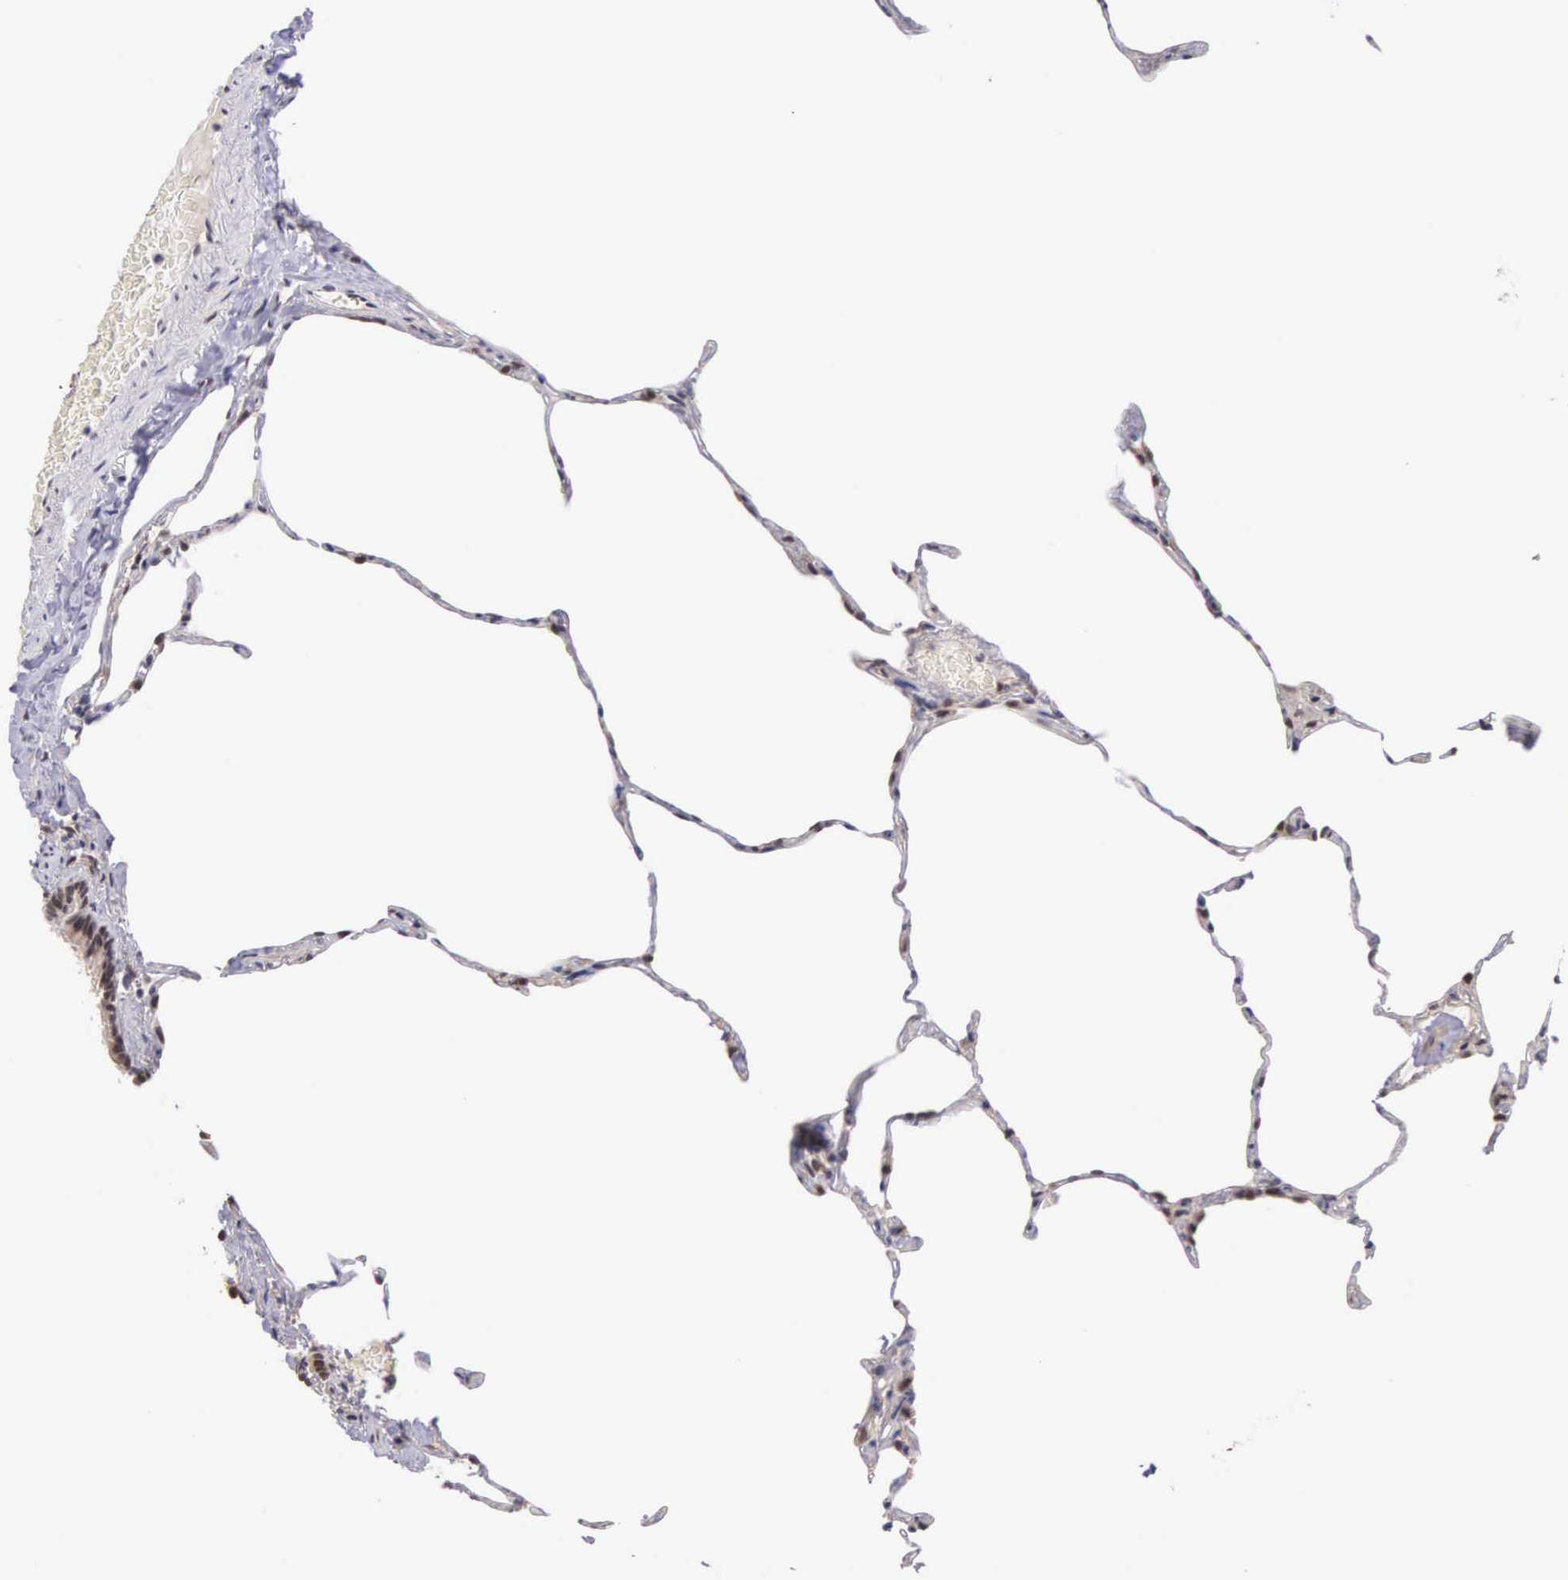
{"staining": {"intensity": "moderate", "quantity": "25%-75%", "location": "nuclear"}, "tissue": "lung", "cell_type": "Alveolar cells", "image_type": "normal", "snomed": [{"axis": "morphology", "description": "Normal tissue, NOS"}, {"axis": "topography", "description": "Lung"}], "caption": "The photomicrograph displays a brown stain indicating the presence of a protein in the nuclear of alveolar cells in lung. The staining is performed using DAB (3,3'-diaminobenzidine) brown chromogen to label protein expression. The nuclei are counter-stained blue using hematoxylin.", "gene": "HMGXB4", "patient": {"sex": "female", "age": 75}}